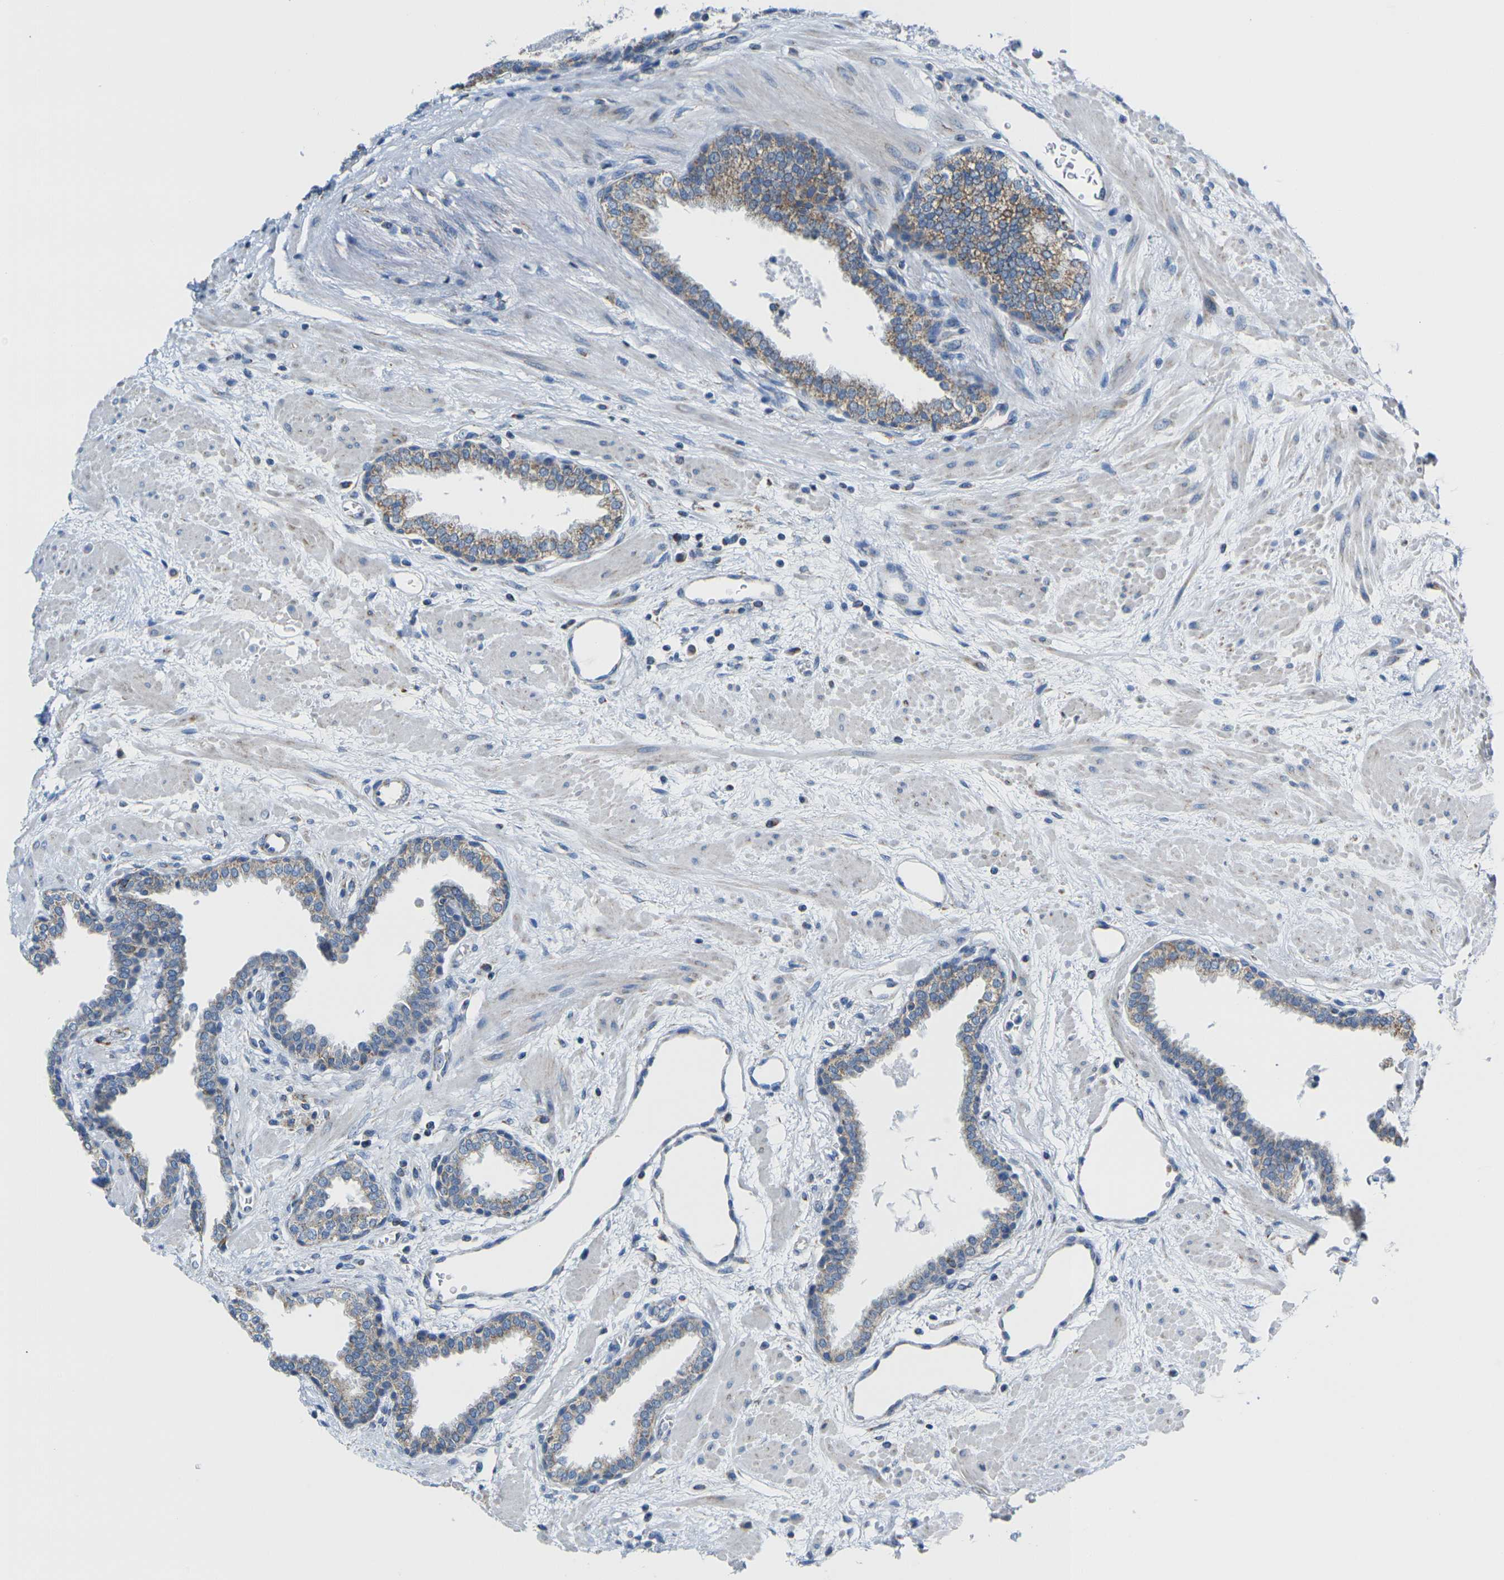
{"staining": {"intensity": "moderate", "quantity": ">75%", "location": "cytoplasmic/membranous"}, "tissue": "prostate", "cell_type": "Glandular cells", "image_type": "normal", "snomed": [{"axis": "morphology", "description": "Normal tissue, NOS"}, {"axis": "topography", "description": "Prostate"}], "caption": "Immunohistochemical staining of unremarkable human prostate reveals moderate cytoplasmic/membranous protein staining in about >75% of glandular cells. (brown staining indicates protein expression, while blue staining denotes nuclei).", "gene": "TMEM204", "patient": {"sex": "male", "age": 51}}